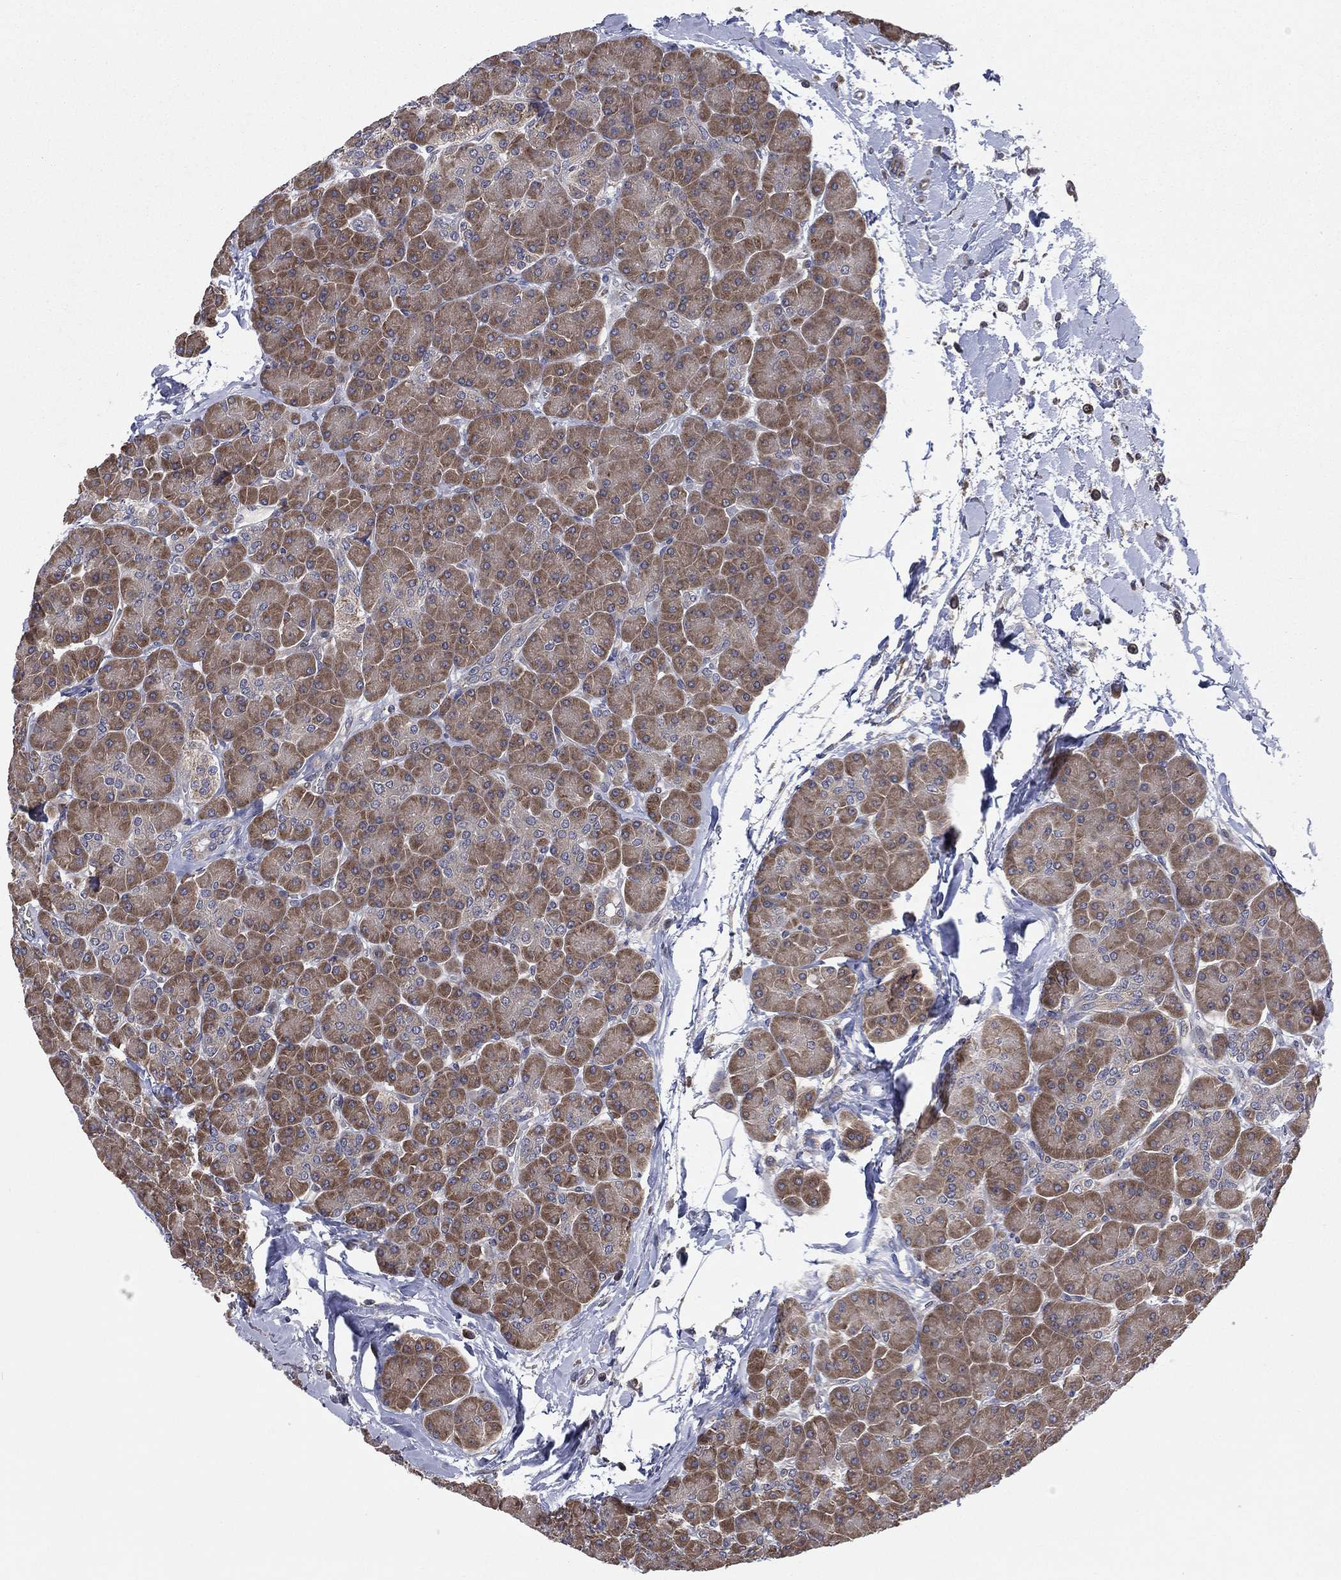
{"staining": {"intensity": "moderate", "quantity": ">75%", "location": "cytoplasmic/membranous"}, "tissue": "pancreas", "cell_type": "Exocrine glandular cells", "image_type": "normal", "snomed": [{"axis": "morphology", "description": "Normal tissue, NOS"}, {"axis": "topography", "description": "Pancreas"}], "caption": "Immunohistochemical staining of normal pancreas displays moderate cytoplasmic/membranous protein positivity in about >75% of exocrine glandular cells. (IHC, brightfield microscopy, high magnification).", "gene": "C2orf76", "patient": {"sex": "female", "age": 44}}